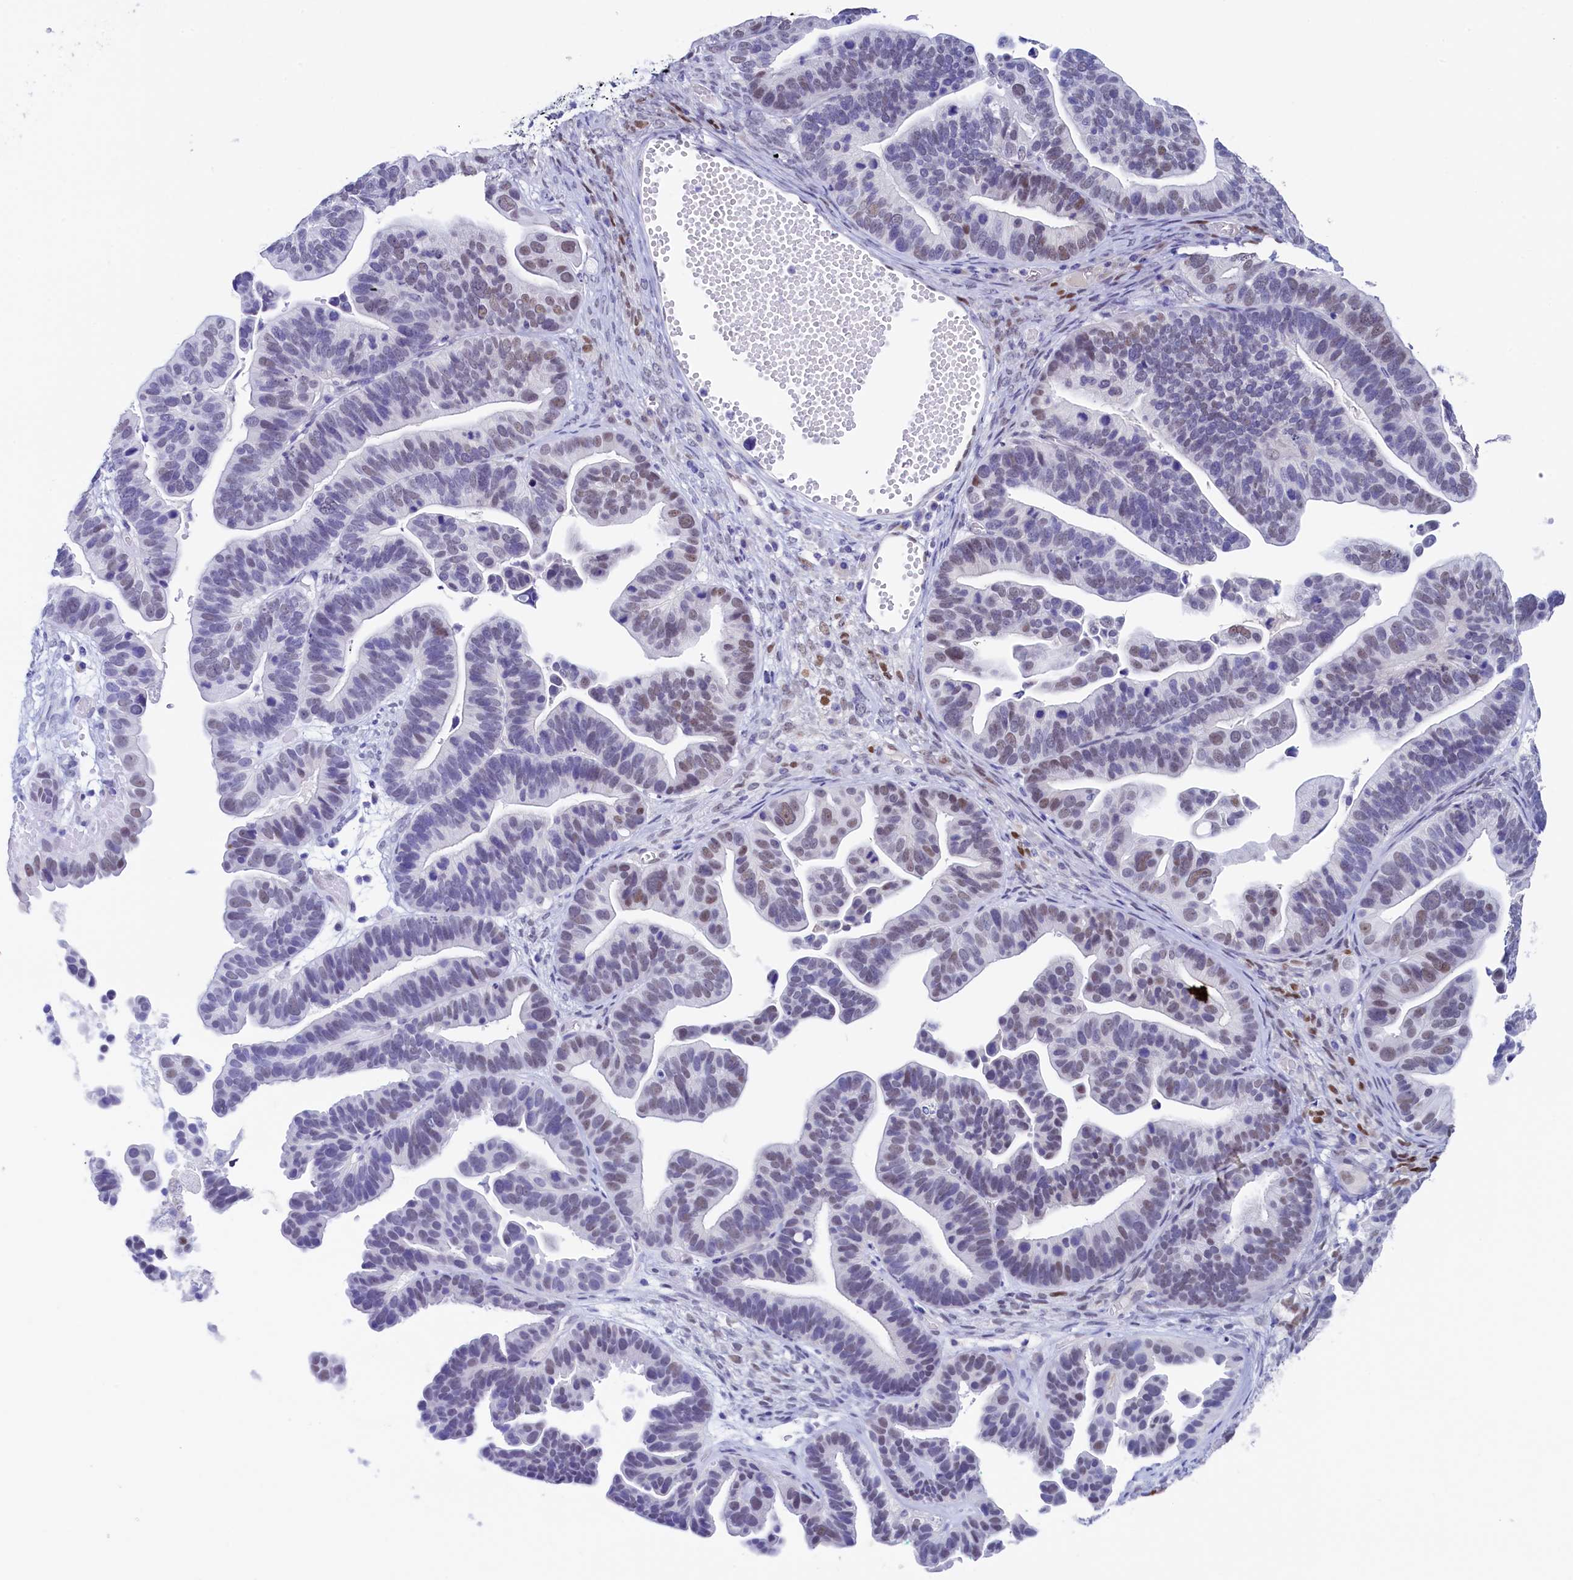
{"staining": {"intensity": "weak", "quantity": "25%-75%", "location": "nuclear"}, "tissue": "ovarian cancer", "cell_type": "Tumor cells", "image_type": "cancer", "snomed": [{"axis": "morphology", "description": "Cystadenocarcinoma, serous, NOS"}, {"axis": "topography", "description": "Ovary"}], "caption": "The photomicrograph reveals staining of serous cystadenocarcinoma (ovarian), revealing weak nuclear protein positivity (brown color) within tumor cells.", "gene": "FLYWCH2", "patient": {"sex": "female", "age": 56}}